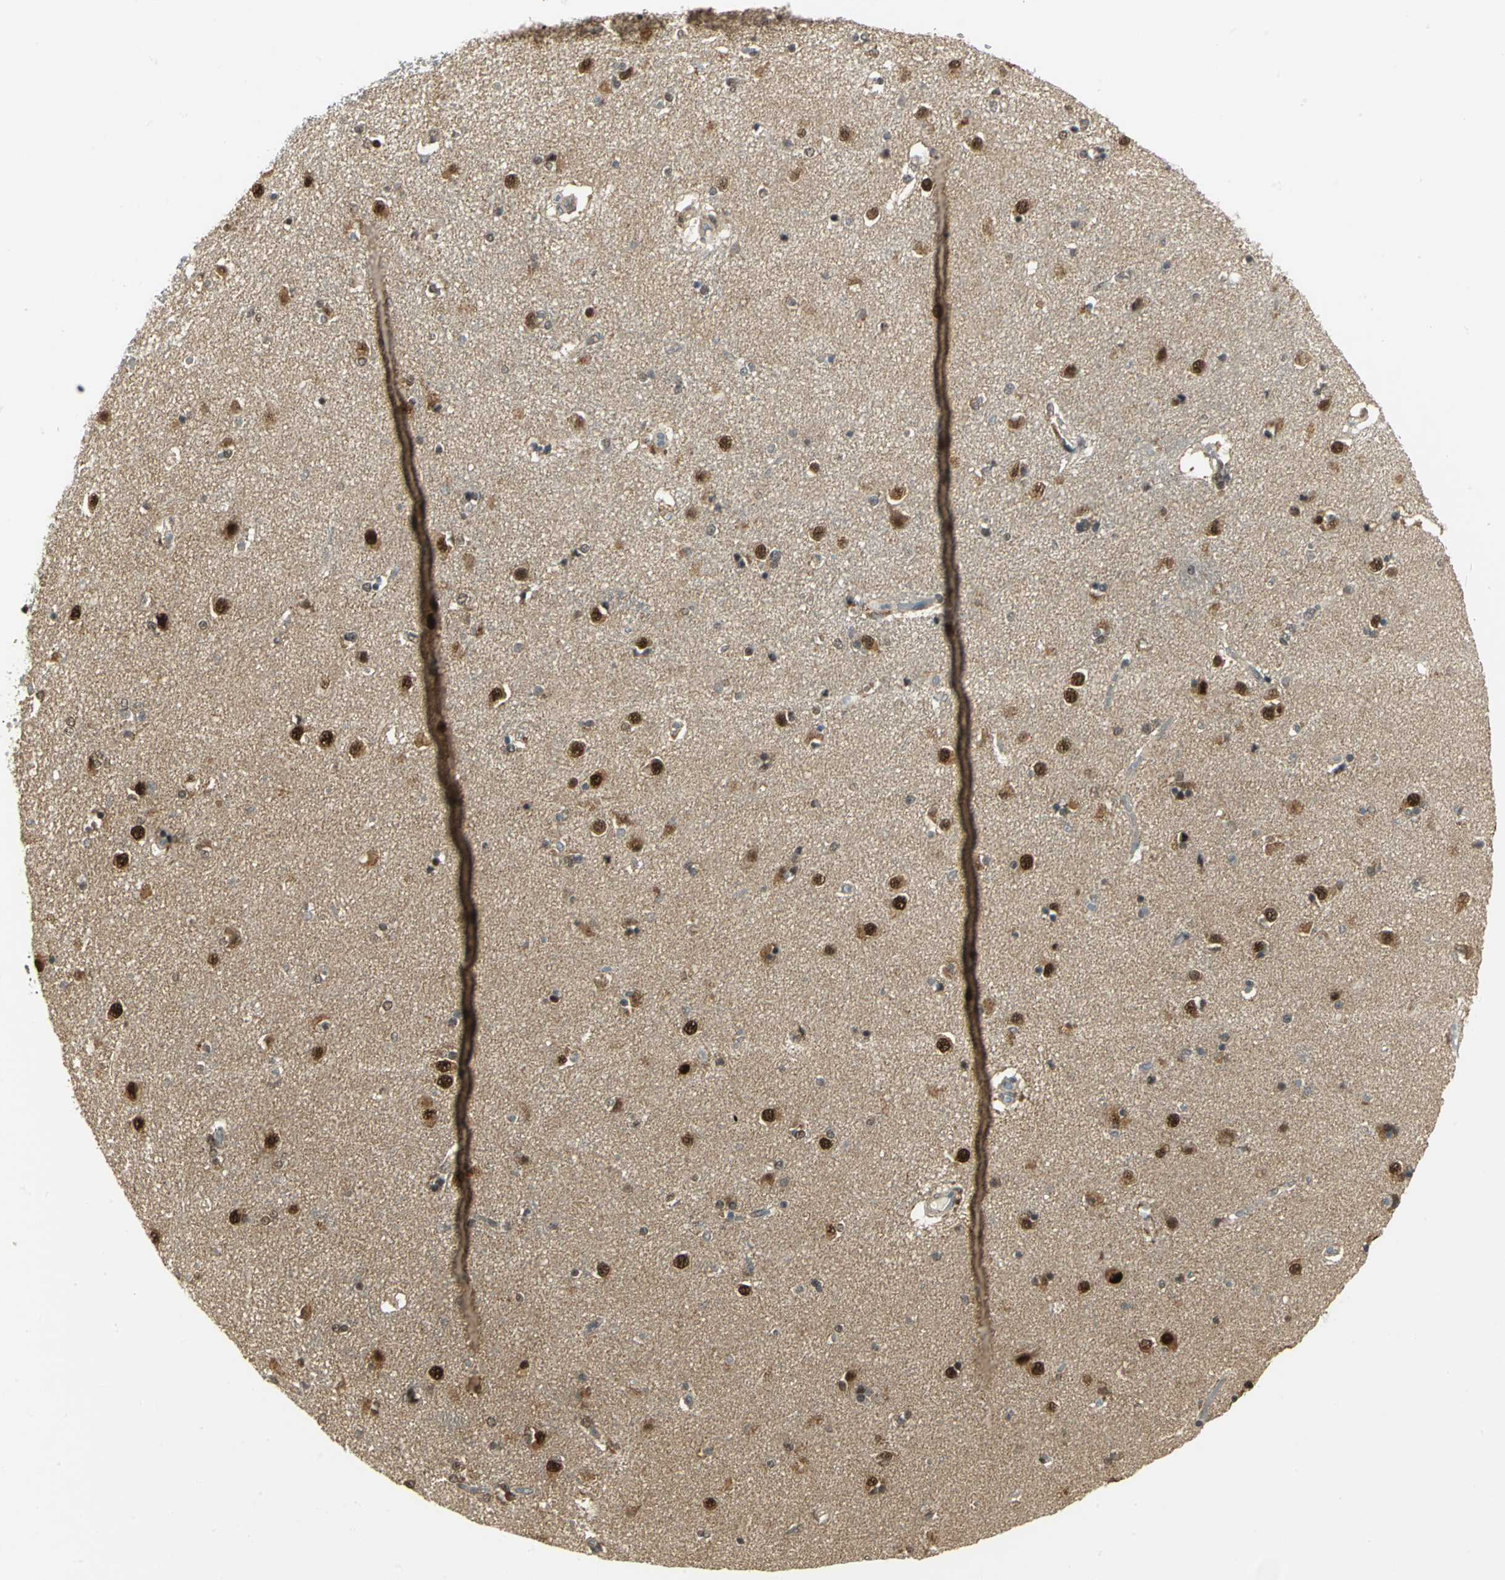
{"staining": {"intensity": "strong", "quantity": ">75%", "location": "cytoplasmic/membranous,nuclear"}, "tissue": "caudate", "cell_type": "Glial cells", "image_type": "normal", "snomed": [{"axis": "morphology", "description": "Normal tissue, NOS"}, {"axis": "topography", "description": "Lateral ventricle wall"}], "caption": "This photomicrograph shows immunohistochemistry (IHC) staining of benign caudate, with high strong cytoplasmic/membranous,nuclear expression in about >75% of glial cells.", "gene": "PSMC4", "patient": {"sex": "female", "age": 54}}